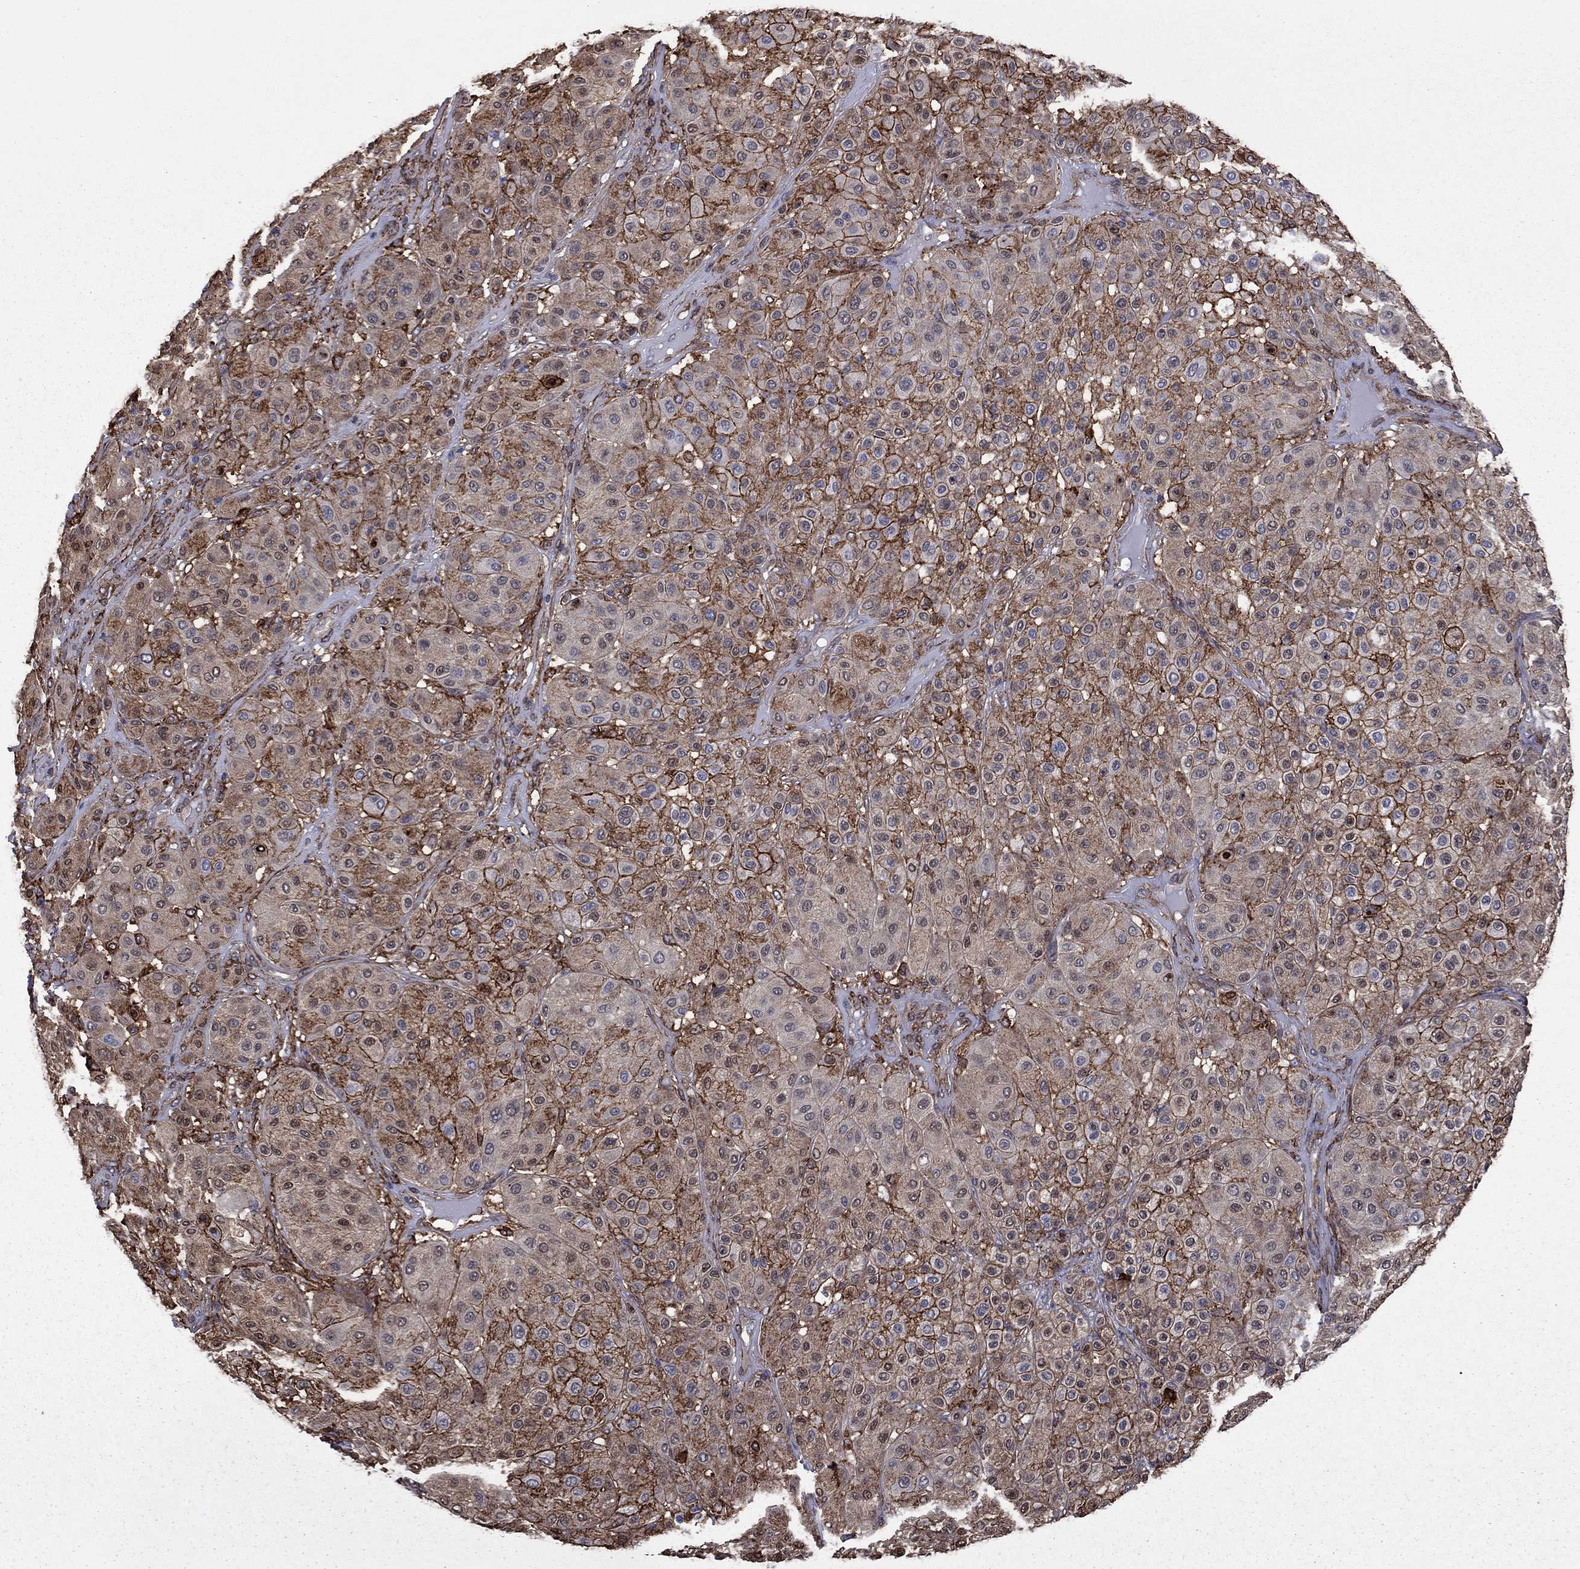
{"staining": {"intensity": "strong", "quantity": "25%-75%", "location": "cytoplasmic/membranous"}, "tissue": "melanoma", "cell_type": "Tumor cells", "image_type": "cancer", "snomed": [{"axis": "morphology", "description": "Malignant melanoma, Metastatic site"}, {"axis": "topography", "description": "Smooth muscle"}], "caption": "High-magnification brightfield microscopy of melanoma stained with DAB (3,3'-diaminobenzidine) (brown) and counterstained with hematoxylin (blue). tumor cells exhibit strong cytoplasmic/membranous expression is appreciated in about25%-75% of cells.", "gene": "PLAU", "patient": {"sex": "male", "age": 41}}